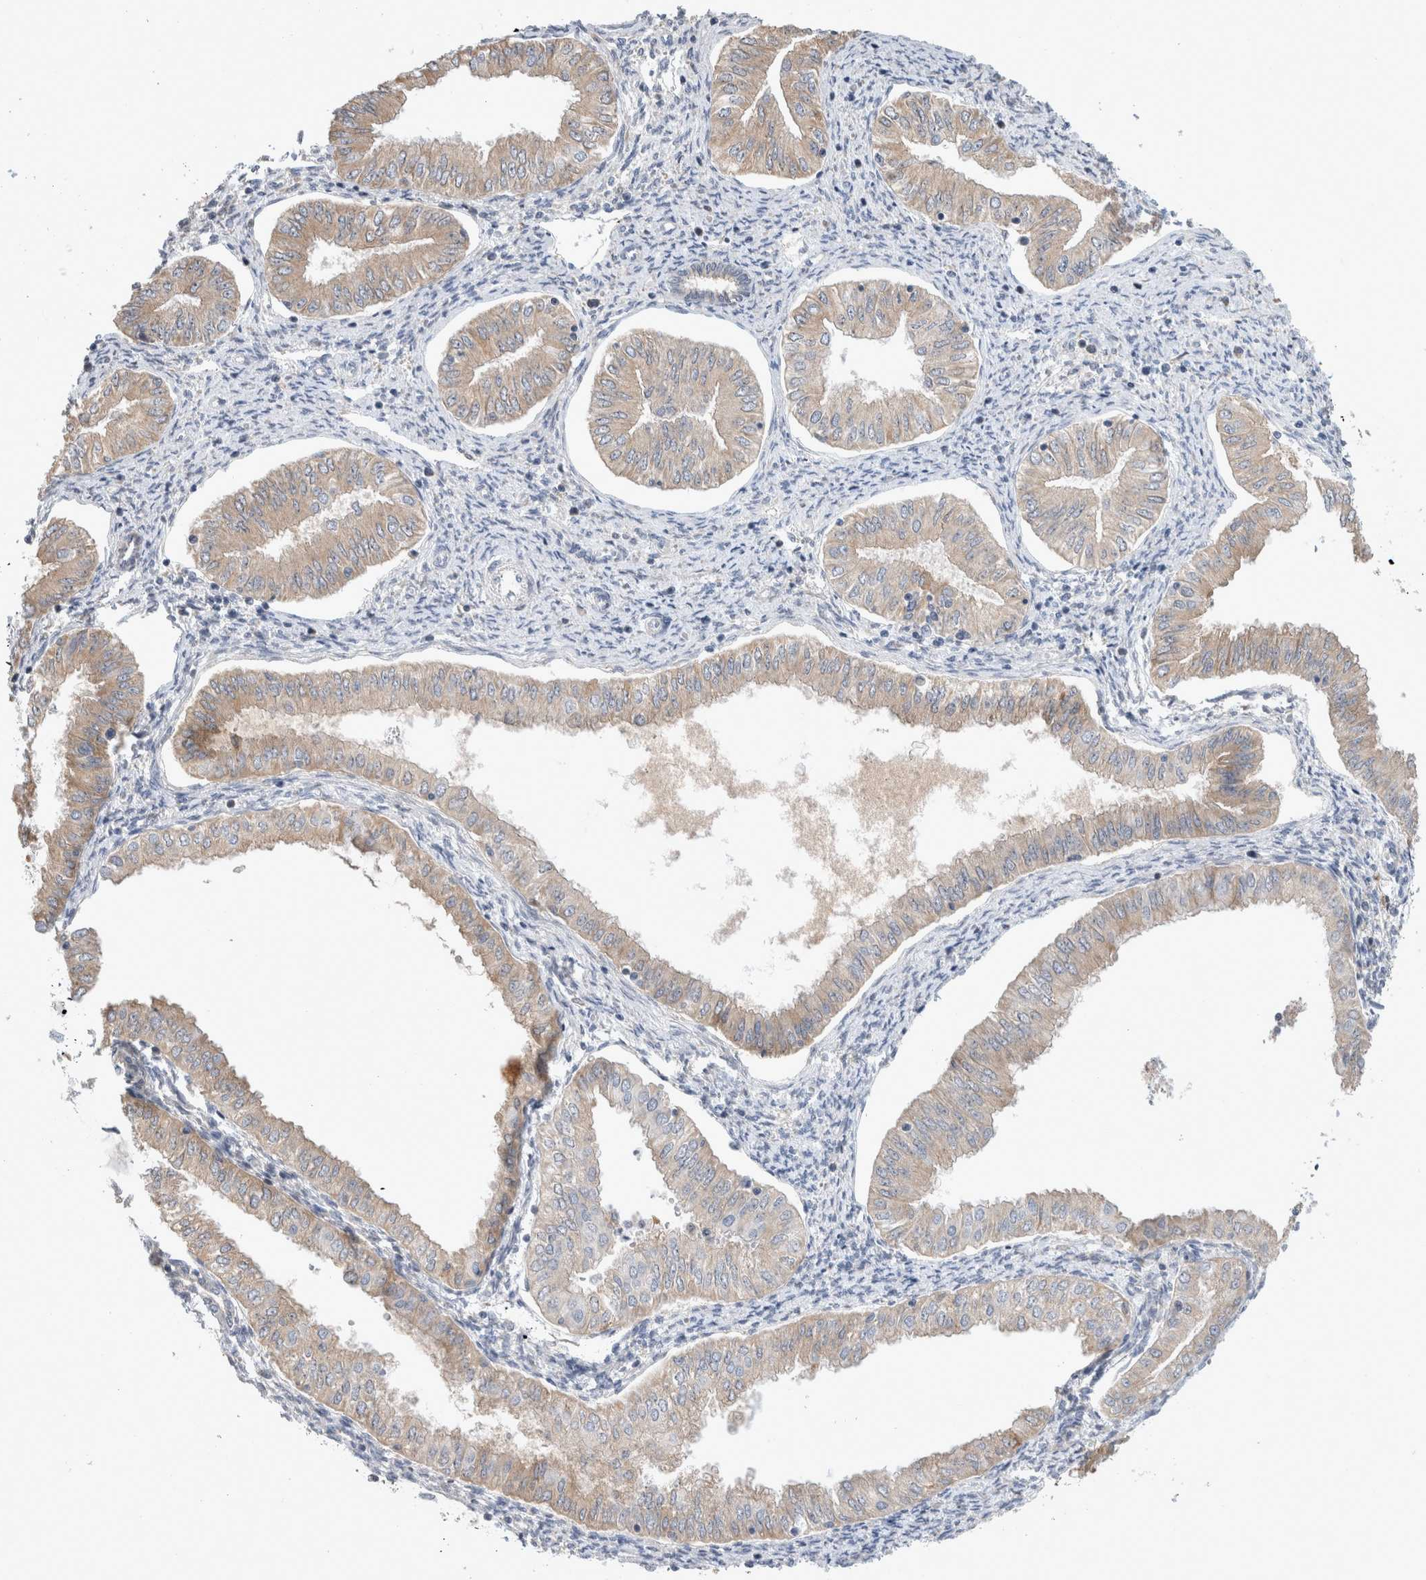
{"staining": {"intensity": "weak", "quantity": ">75%", "location": "cytoplasmic/membranous"}, "tissue": "endometrial cancer", "cell_type": "Tumor cells", "image_type": "cancer", "snomed": [{"axis": "morphology", "description": "Normal tissue, NOS"}, {"axis": "morphology", "description": "Adenocarcinoma, NOS"}, {"axis": "topography", "description": "Endometrium"}], "caption": "Immunohistochemistry (IHC) image of human endometrial cancer (adenocarcinoma) stained for a protein (brown), which reveals low levels of weak cytoplasmic/membranous positivity in about >75% of tumor cells.", "gene": "TRMT9B", "patient": {"sex": "female", "age": 53}}